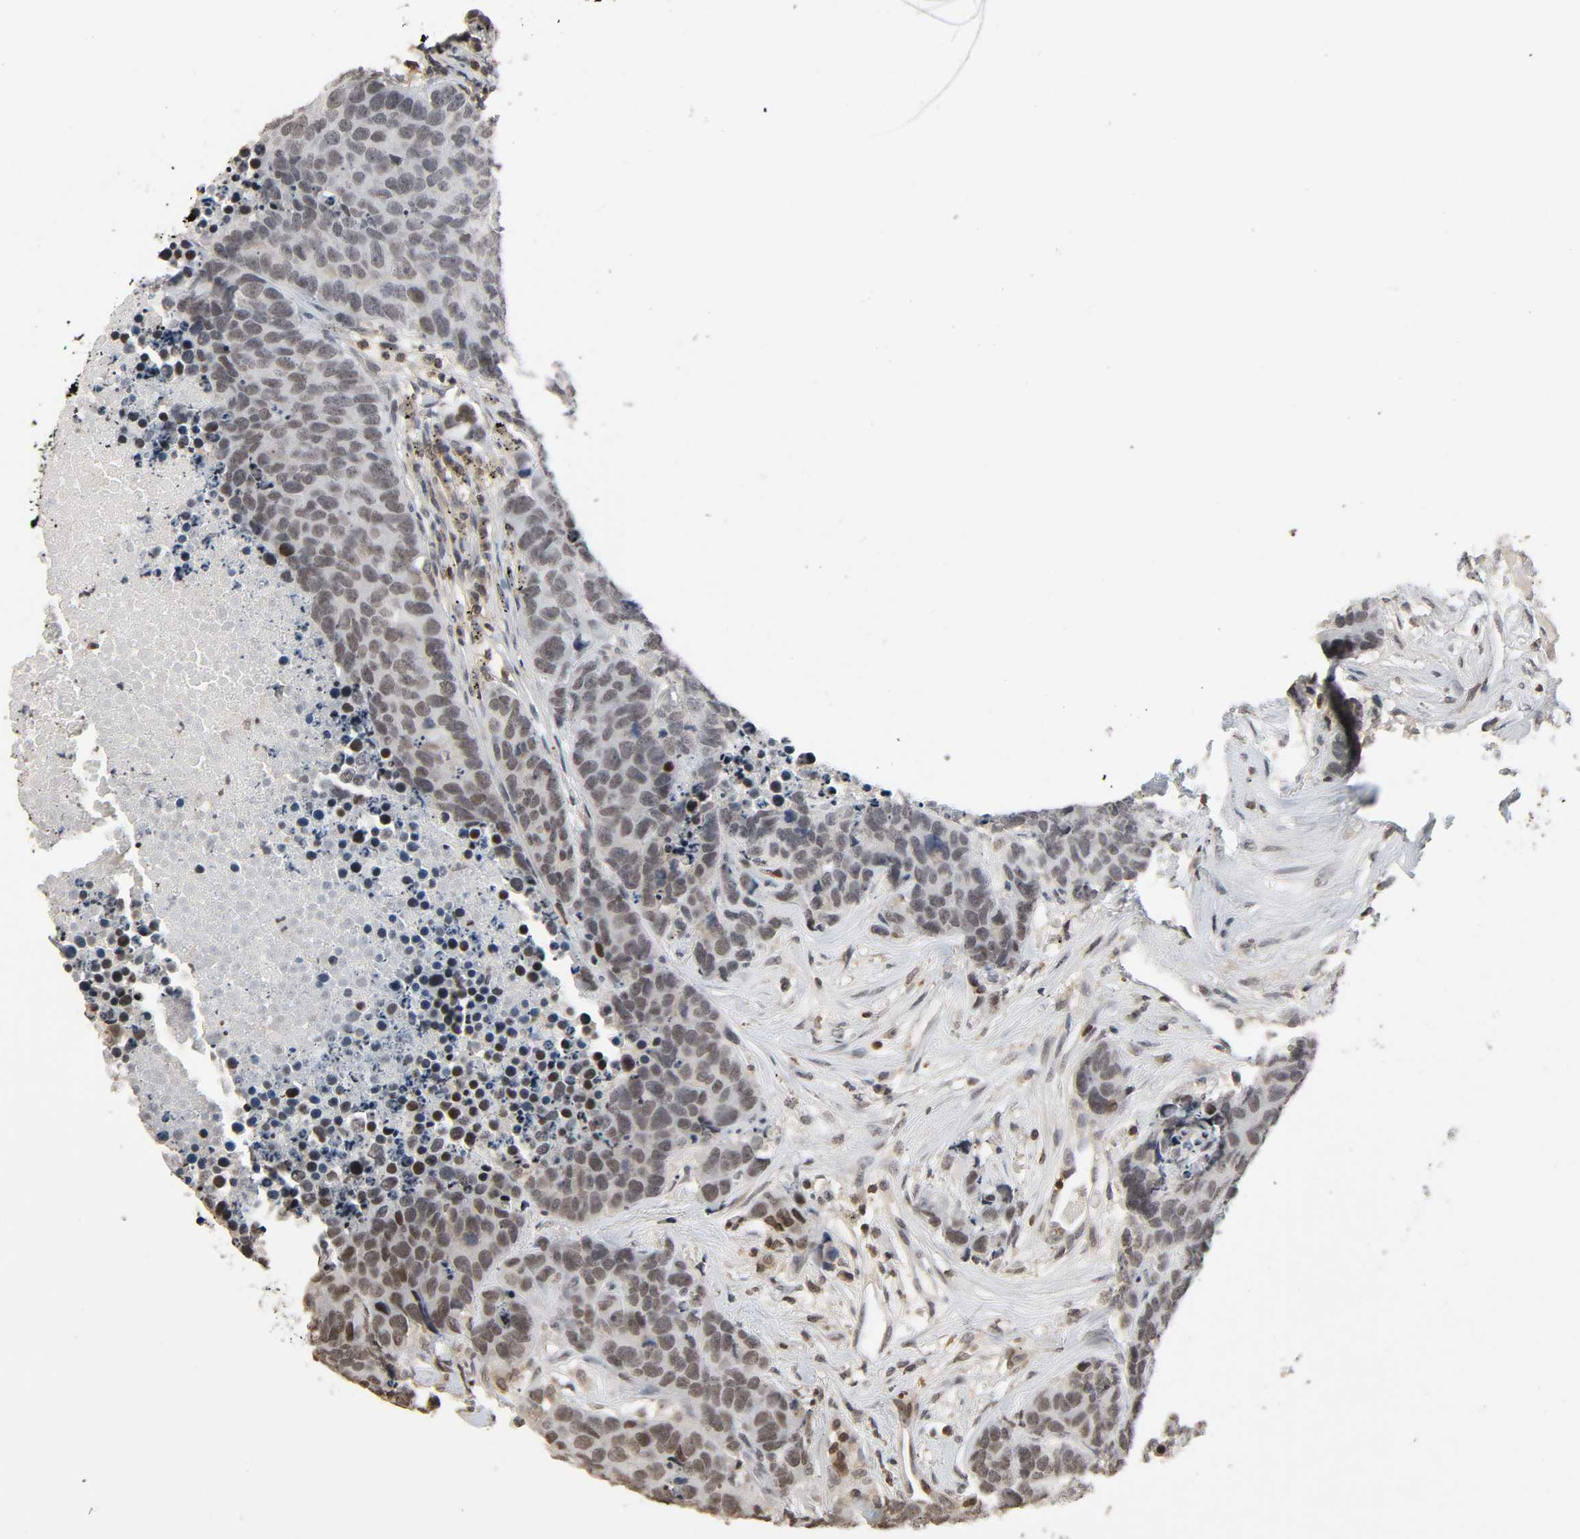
{"staining": {"intensity": "weak", "quantity": "25%-75%", "location": "nuclear"}, "tissue": "carcinoid", "cell_type": "Tumor cells", "image_type": "cancer", "snomed": [{"axis": "morphology", "description": "Carcinoid, malignant, NOS"}, {"axis": "topography", "description": "Lung"}], "caption": "Immunohistochemistry histopathology image of neoplastic tissue: carcinoid (malignant) stained using immunohistochemistry (IHC) shows low levels of weak protein expression localized specifically in the nuclear of tumor cells, appearing as a nuclear brown color.", "gene": "STK4", "patient": {"sex": "male", "age": 60}}